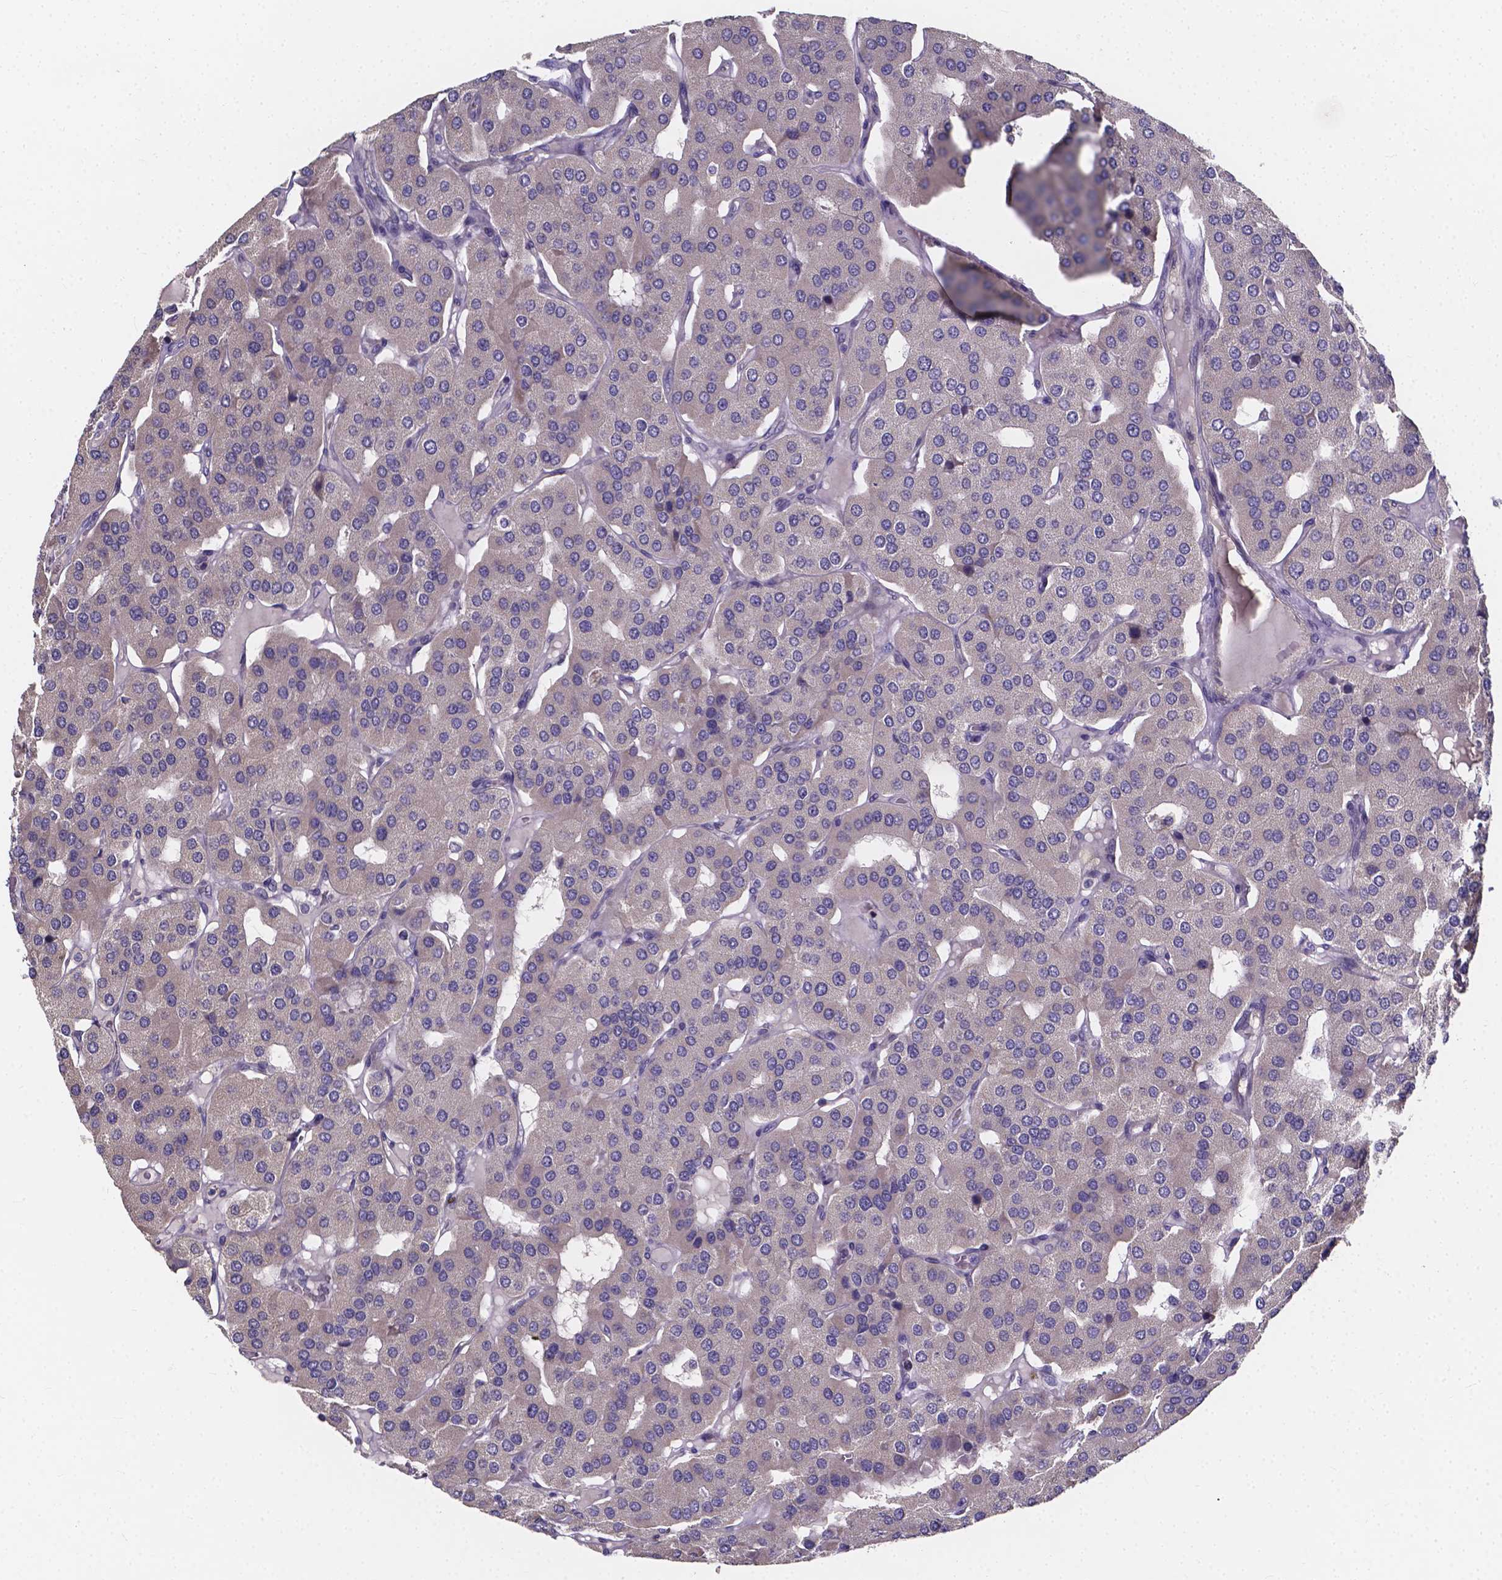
{"staining": {"intensity": "negative", "quantity": "none", "location": "none"}, "tissue": "parathyroid gland", "cell_type": "Glandular cells", "image_type": "normal", "snomed": [{"axis": "morphology", "description": "Normal tissue, NOS"}, {"axis": "morphology", "description": "Adenoma, NOS"}, {"axis": "topography", "description": "Parathyroid gland"}], "caption": "Glandular cells show no significant protein expression in normal parathyroid gland.", "gene": "THEMIS", "patient": {"sex": "female", "age": 86}}